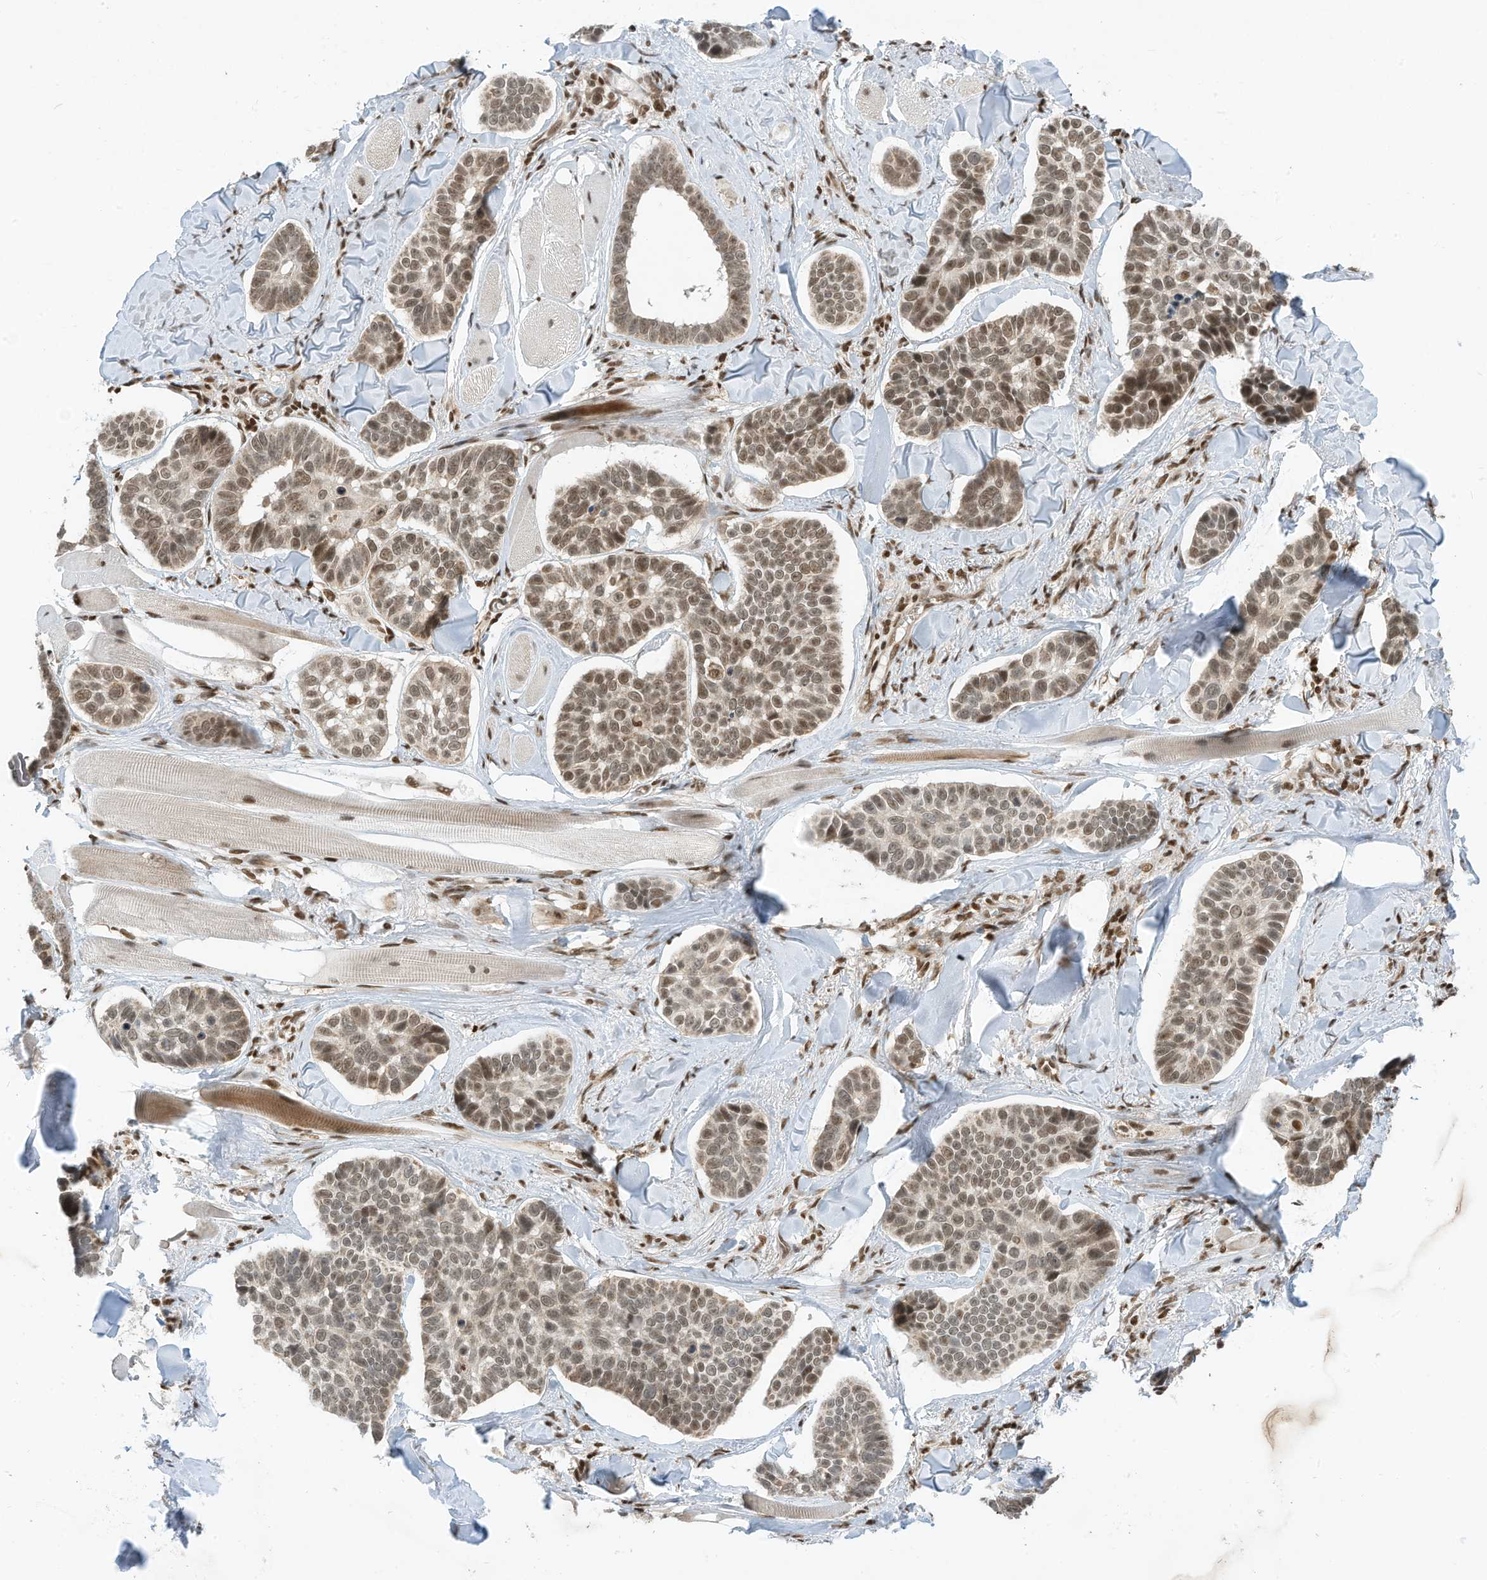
{"staining": {"intensity": "moderate", "quantity": ">75%", "location": "nuclear"}, "tissue": "skin cancer", "cell_type": "Tumor cells", "image_type": "cancer", "snomed": [{"axis": "morphology", "description": "Basal cell carcinoma"}, {"axis": "topography", "description": "Skin"}], "caption": "About >75% of tumor cells in human skin cancer (basal cell carcinoma) show moderate nuclear protein staining as visualized by brown immunohistochemical staining.", "gene": "AURKAIP1", "patient": {"sex": "male", "age": 62}}